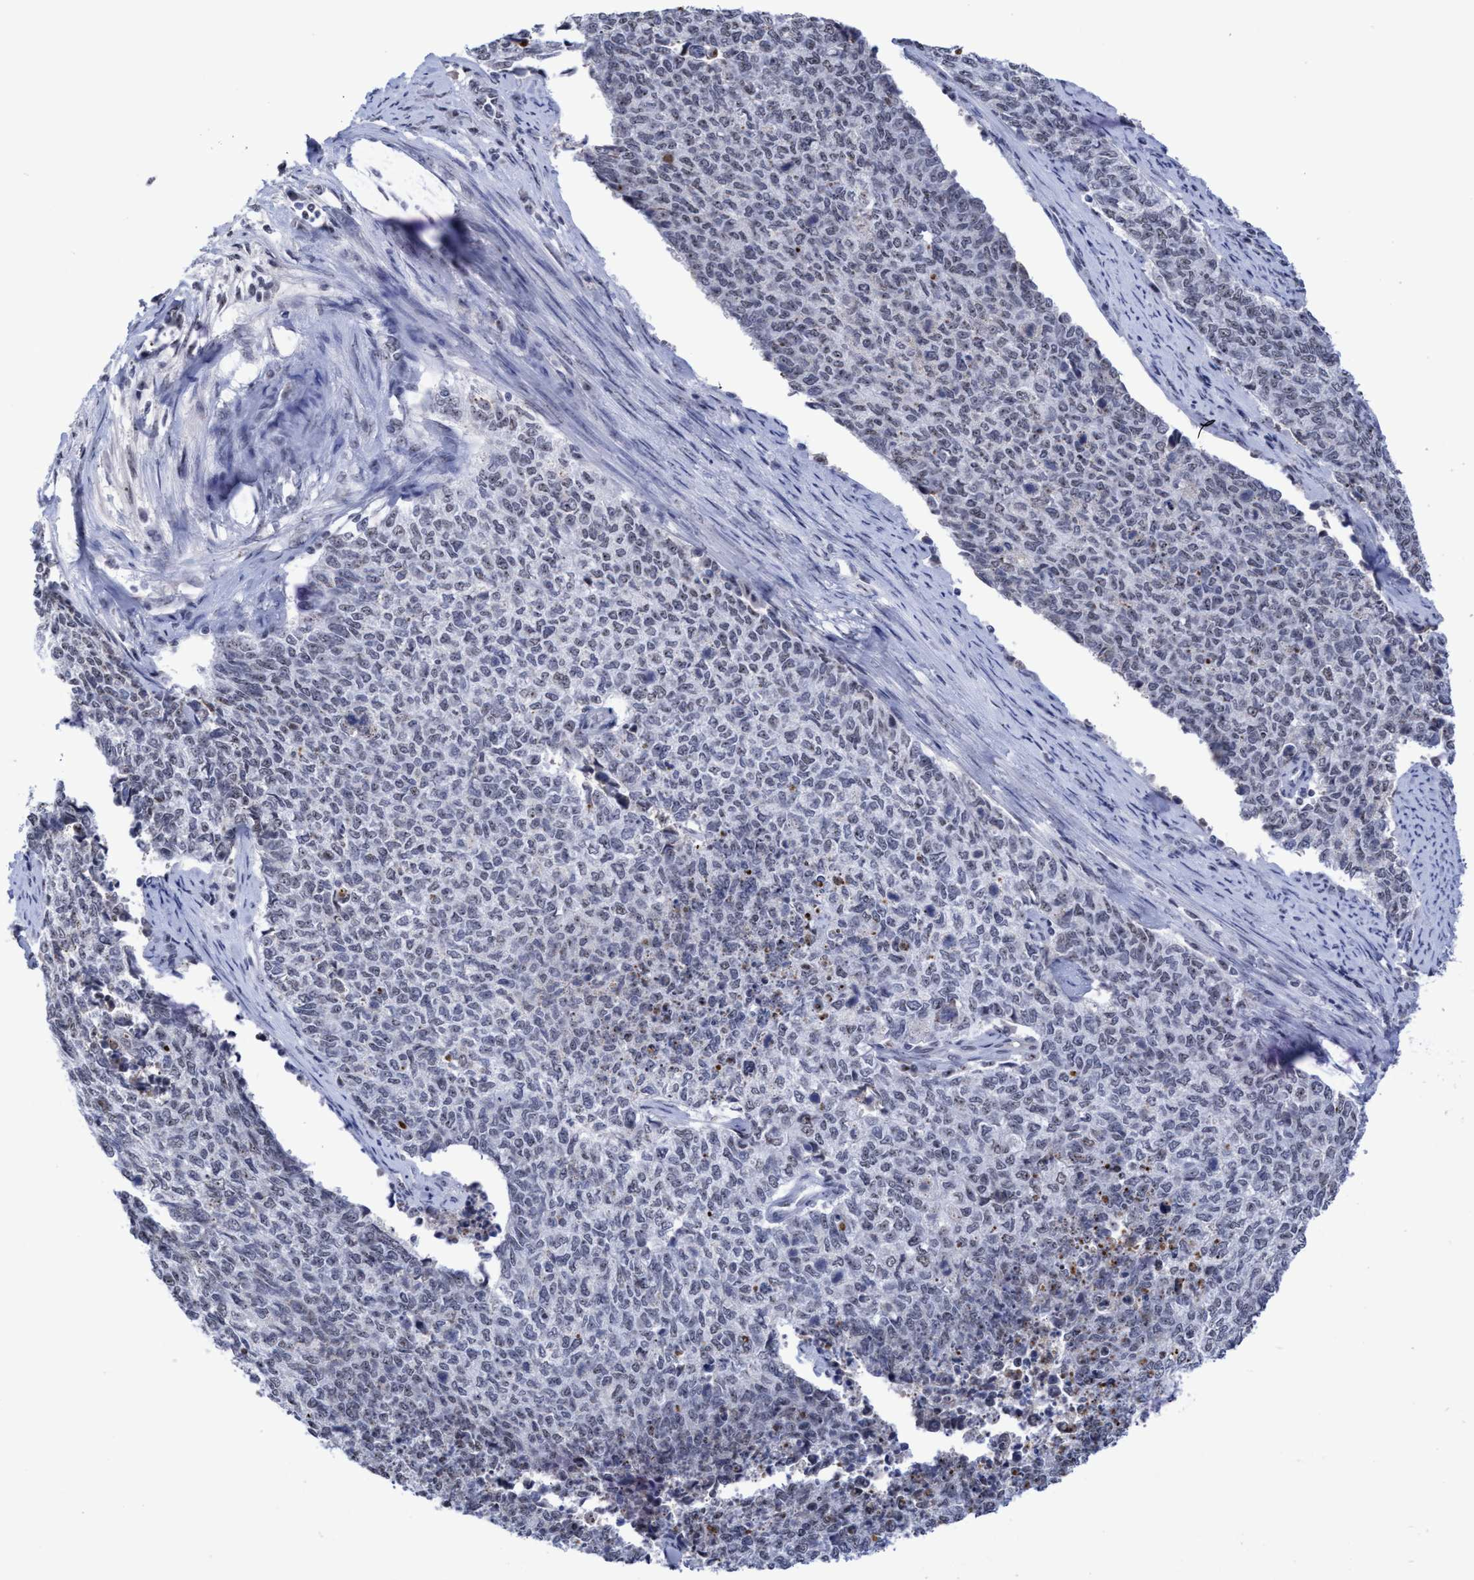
{"staining": {"intensity": "negative", "quantity": "none", "location": "none"}, "tissue": "cervical cancer", "cell_type": "Tumor cells", "image_type": "cancer", "snomed": [{"axis": "morphology", "description": "Squamous cell carcinoma, NOS"}, {"axis": "topography", "description": "Cervix"}], "caption": "The histopathology image demonstrates no significant positivity in tumor cells of cervical squamous cell carcinoma. (Immunohistochemistry (ihc), brightfield microscopy, high magnification).", "gene": "EFCAB10", "patient": {"sex": "female", "age": 63}}